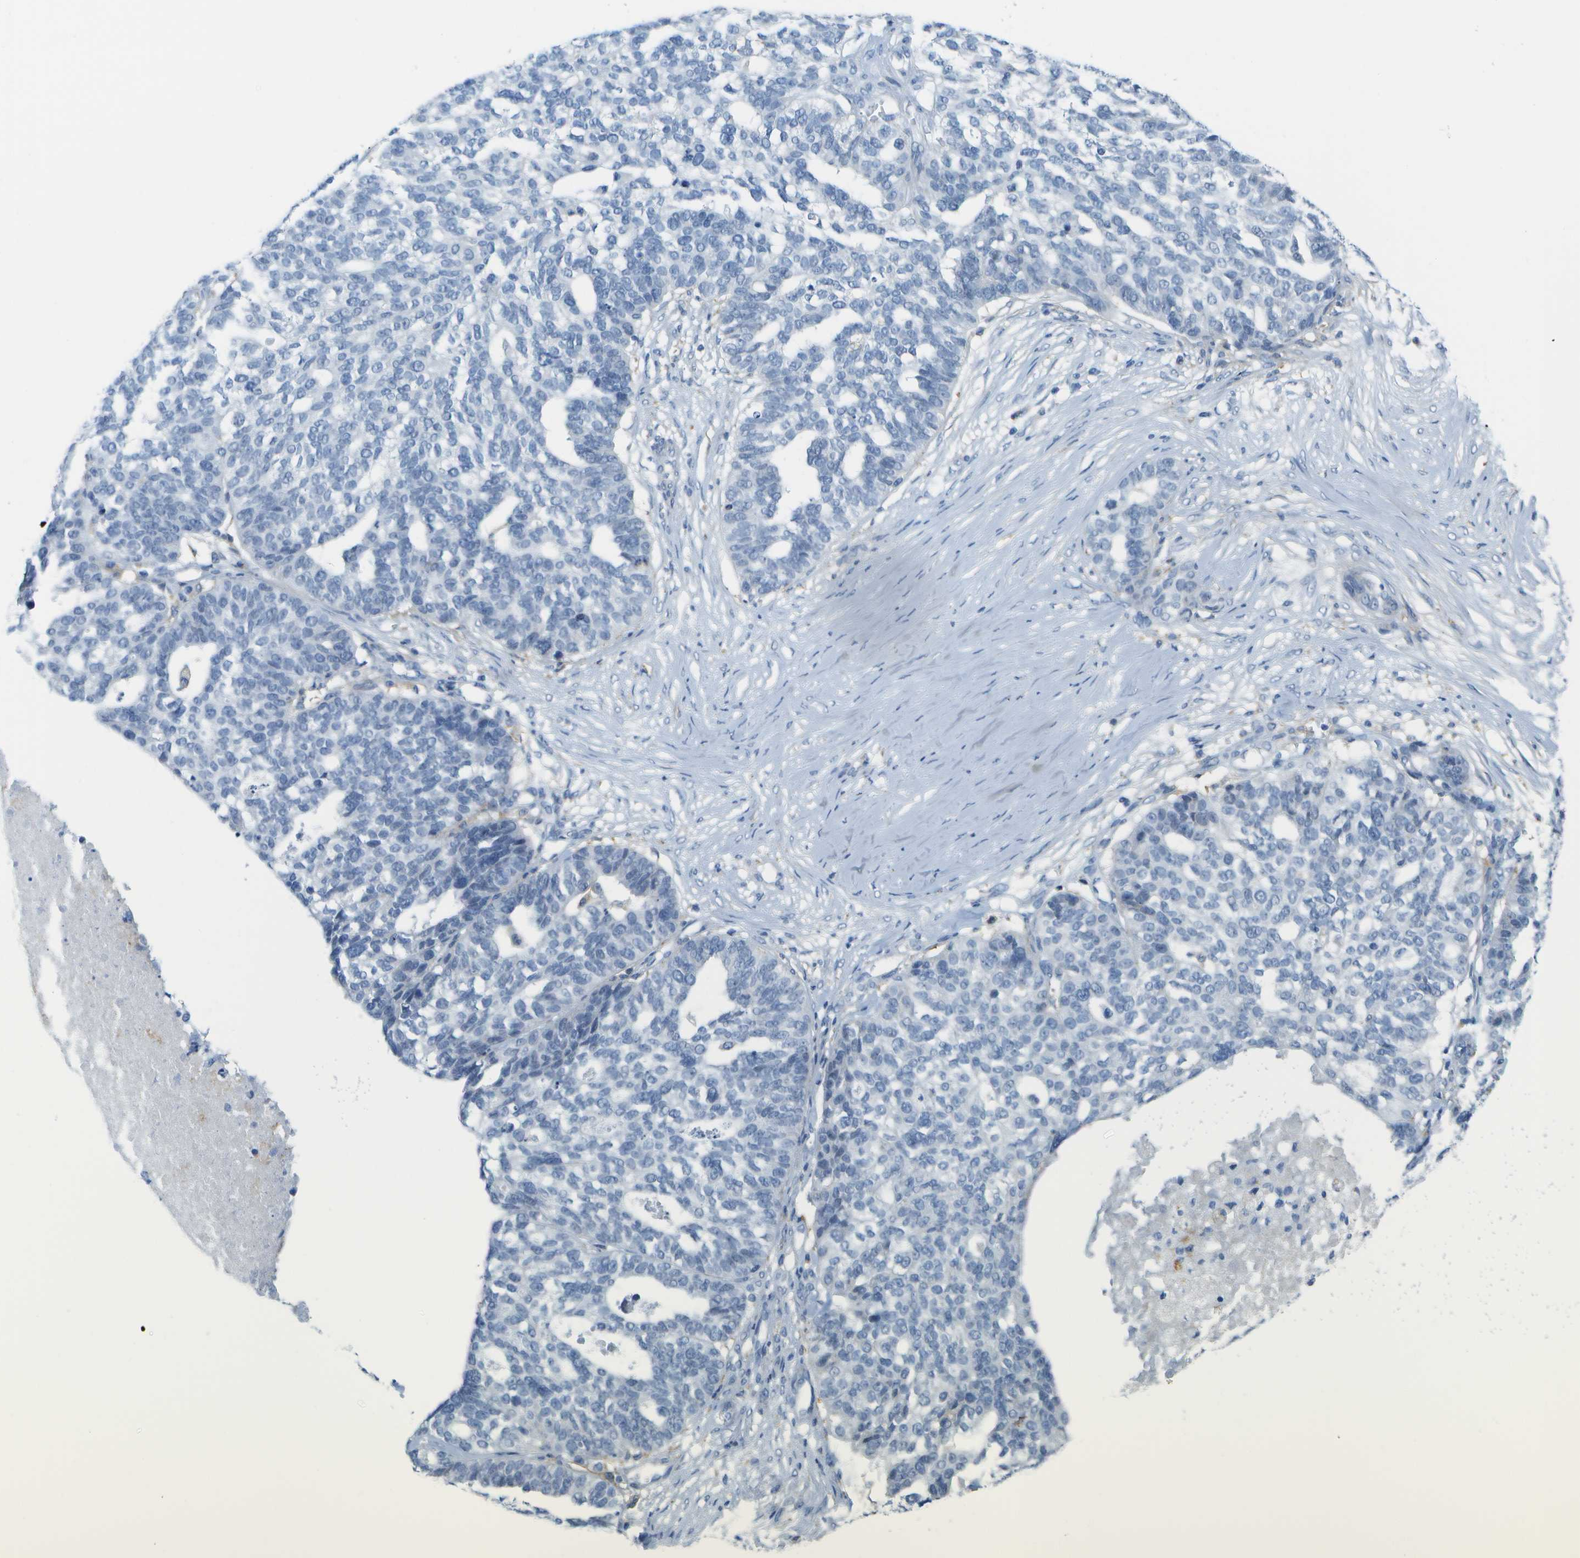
{"staining": {"intensity": "negative", "quantity": "none", "location": "none"}, "tissue": "ovarian cancer", "cell_type": "Tumor cells", "image_type": "cancer", "snomed": [{"axis": "morphology", "description": "Cystadenocarcinoma, serous, NOS"}, {"axis": "topography", "description": "Ovary"}], "caption": "Human ovarian cancer stained for a protein using IHC reveals no staining in tumor cells.", "gene": "ZBTB43", "patient": {"sex": "female", "age": 59}}